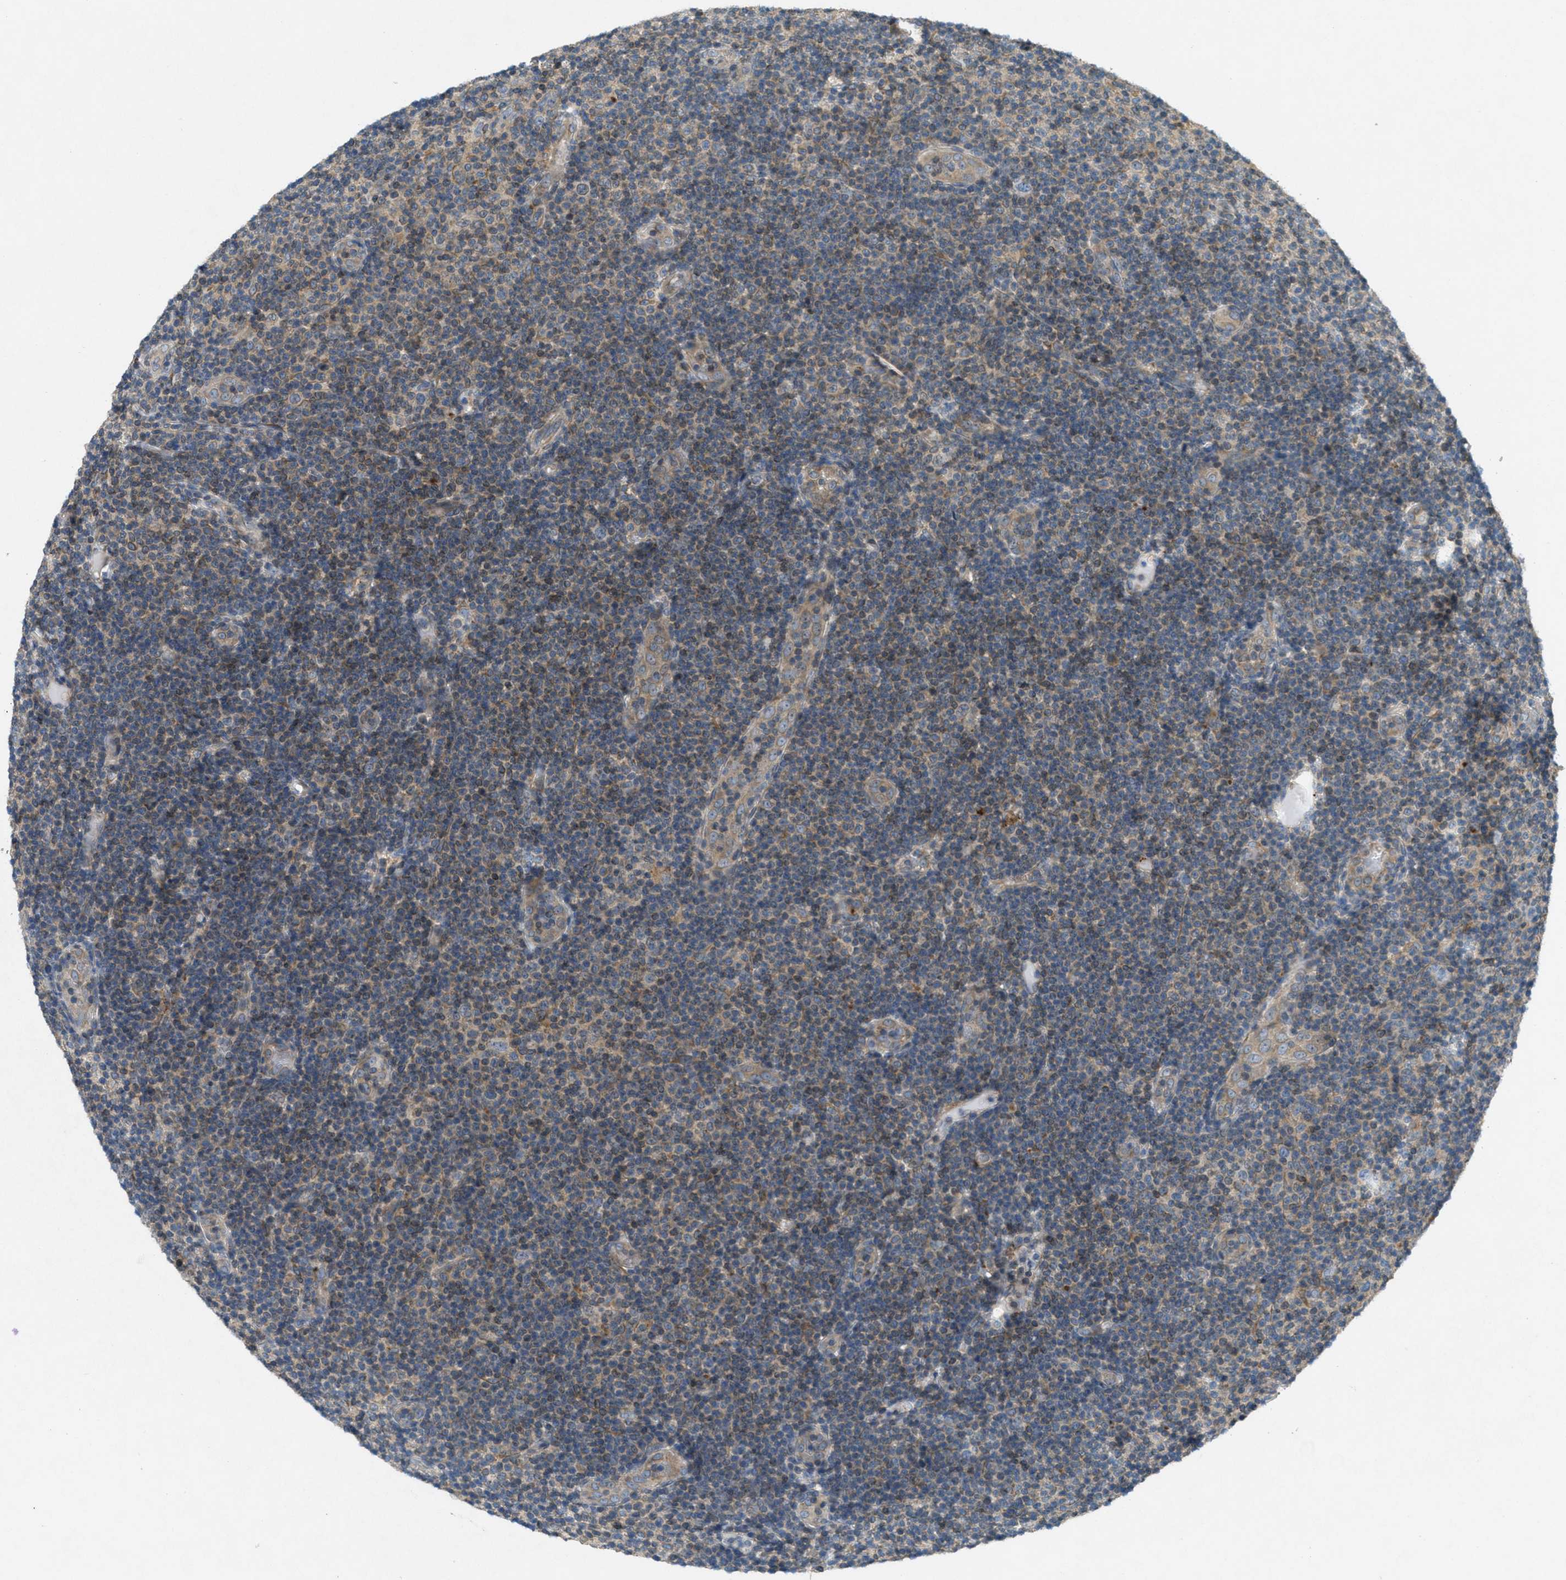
{"staining": {"intensity": "weak", "quantity": "25%-75%", "location": "cytoplasmic/membranous"}, "tissue": "lymphoma", "cell_type": "Tumor cells", "image_type": "cancer", "snomed": [{"axis": "morphology", "description": "Malignant lymphoma, non-Hodgkin's type, Low grade"}, {"axis": "topography", "description": "Lymph node"}], "caption": "Immunohistochemistry micrograph of human low-grade malignant lymphoma, non-Hodgkin's type stained for a protein (brown), which shows low levels of weak cytoplasmic/membranous expression in approximately 25%-75% of tumor cells.", "gene": "SIGMAR1", "patient": {"sex": "male", "age": 83}}